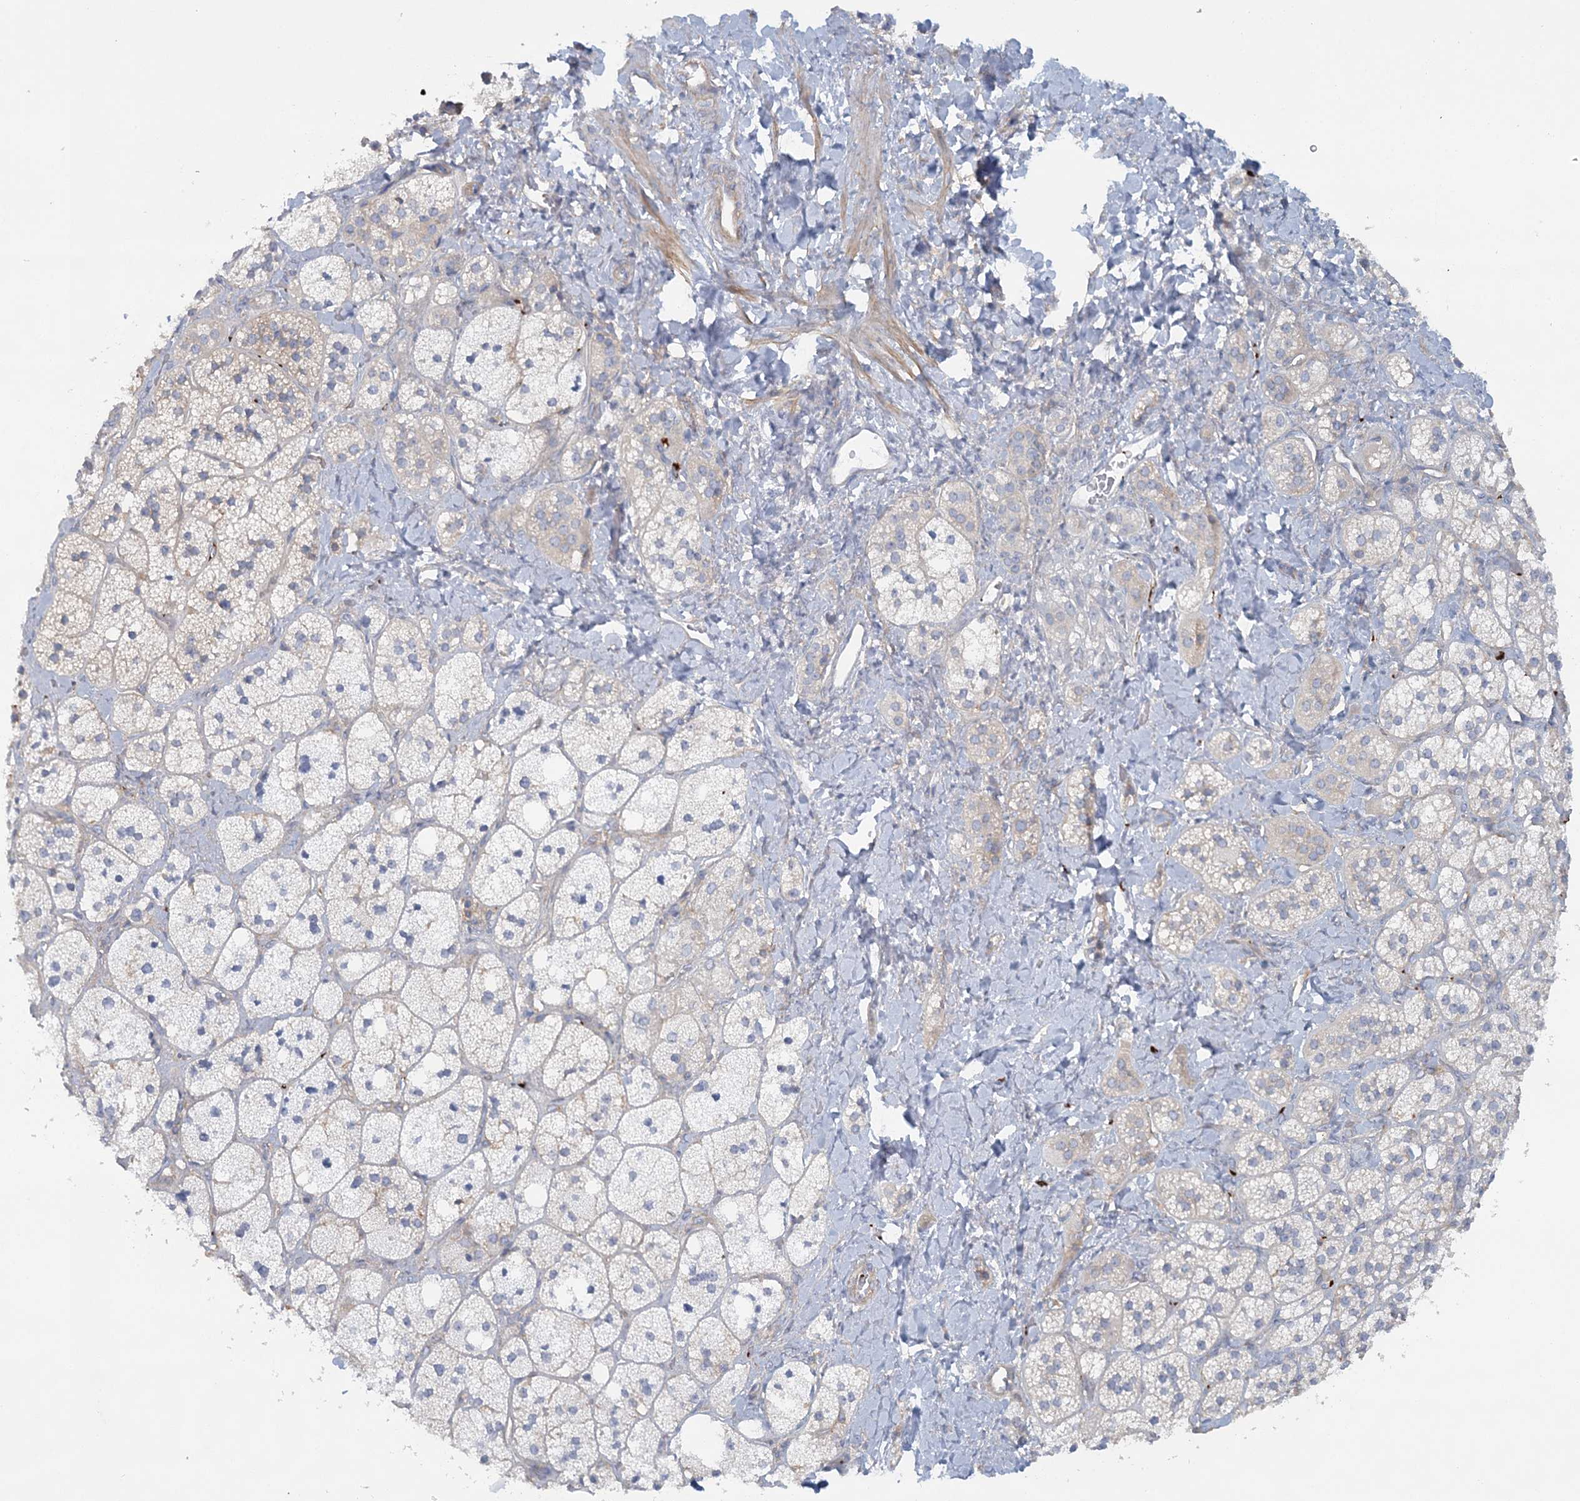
{"staining": {"intensity": "weak", "quantity": "<25%", "location": "cytoplasmic/membranous"}, "tissue": "adrenal gland", "cell_type": "Glandular cells", "image_type": "normal", "snomed": [{"axis": "morphology", "description": "Normal tissue, NOS"}, {"axis": "topography", "description": "Adrenal gland"}], "caption": "The micrograph shows no staining of glandular cells in unremarkable adrenal gland.", "gene": "CUEDC2", "patient": {"sex": "male", "age": 61}}